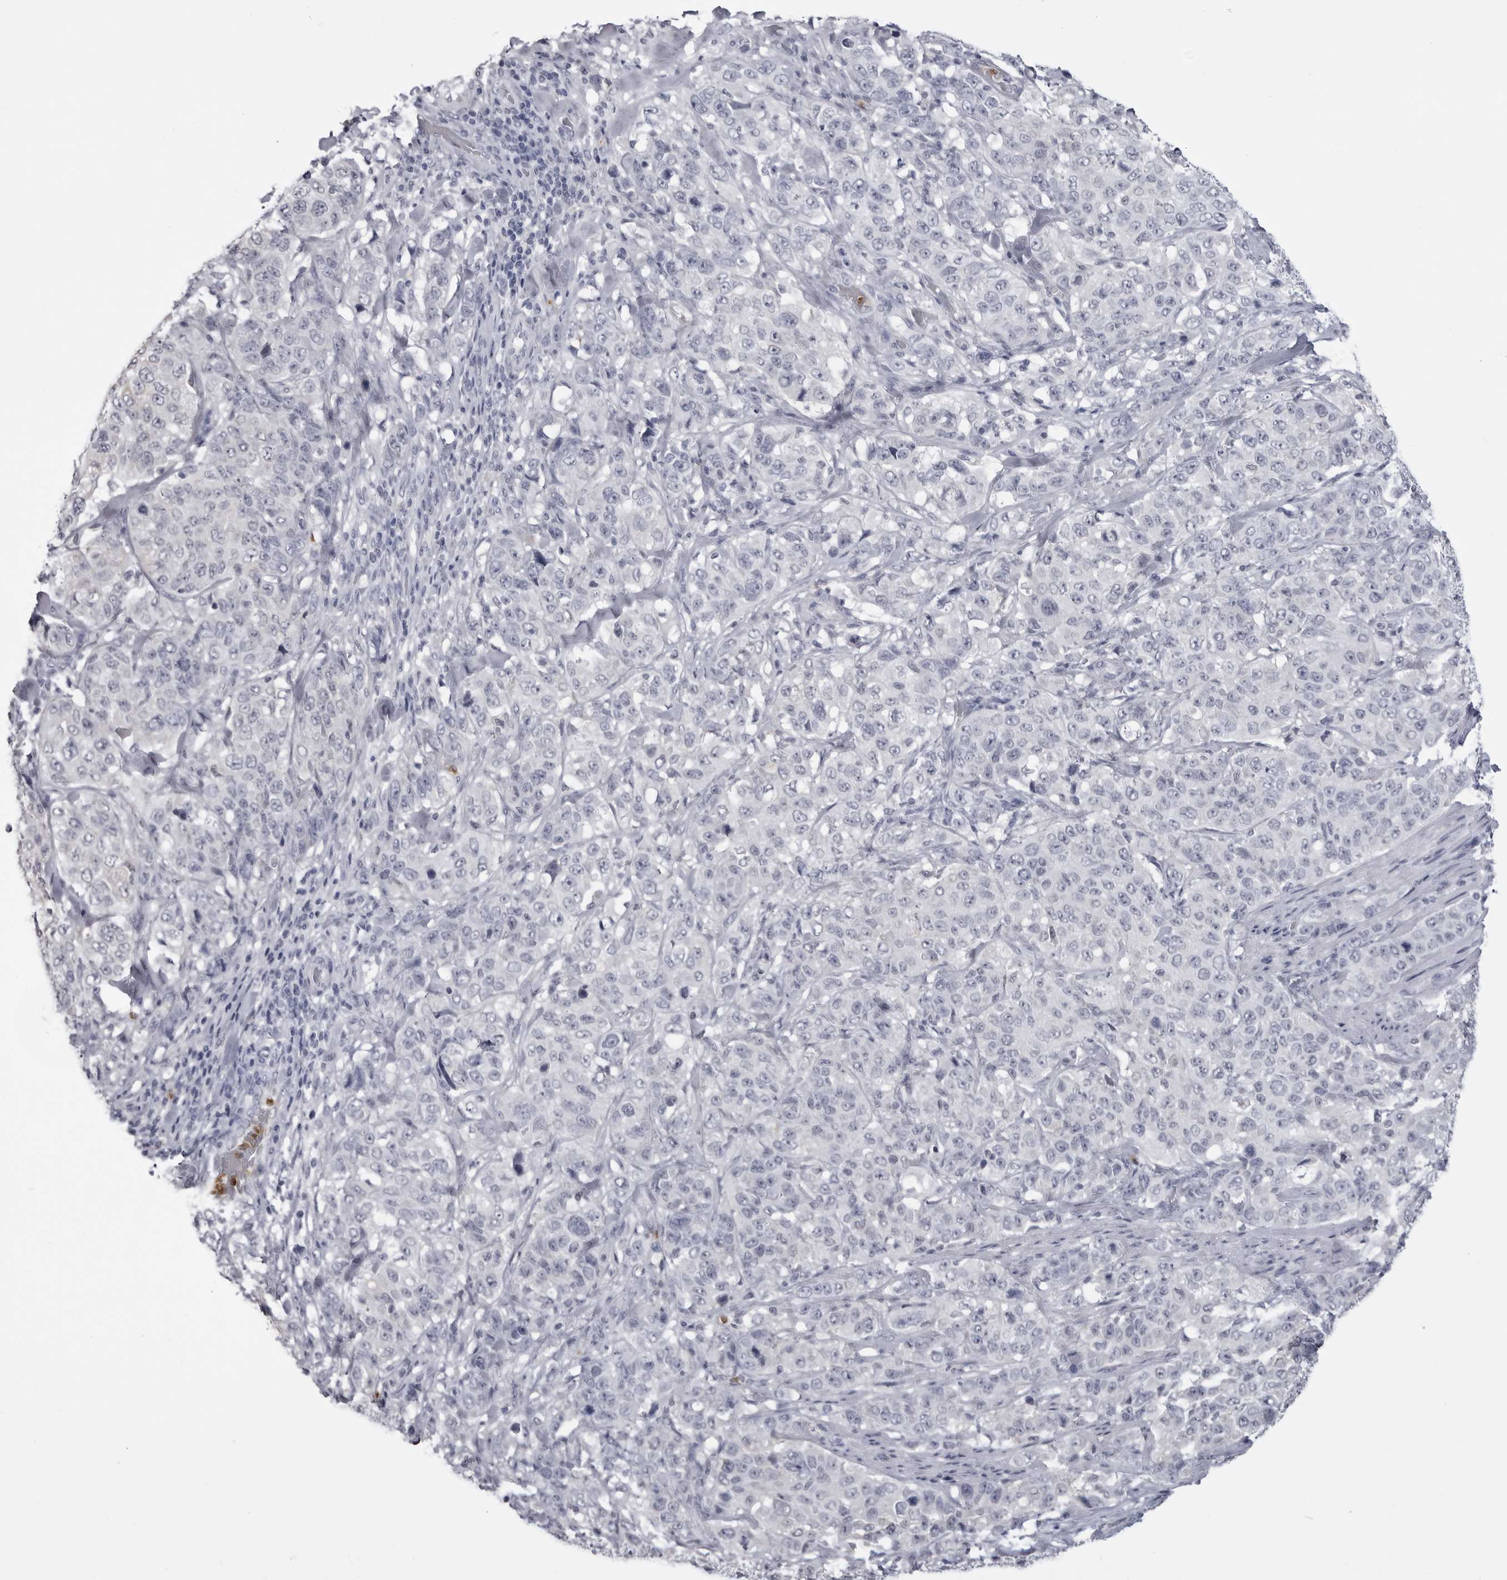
{"staining": {"intensity": "negative", "quantity": "none", "location": "none"}, "tissue": "stomach cancer", "cell_type": "Tumor cells", "image_type": "cancer", "snomed": [{"axis": "morphology", "description": "Adenocarcinoma, NOS"}, {"axis": "topography", "description": "Stomach"}], "caption": "Immunohistochemistry micrograph of human stomach cancer stained for a protein (brown), which shows no staining in tumor cells.", "gene": "STAP2", "patient": {"sex": "male", "age": 48}}